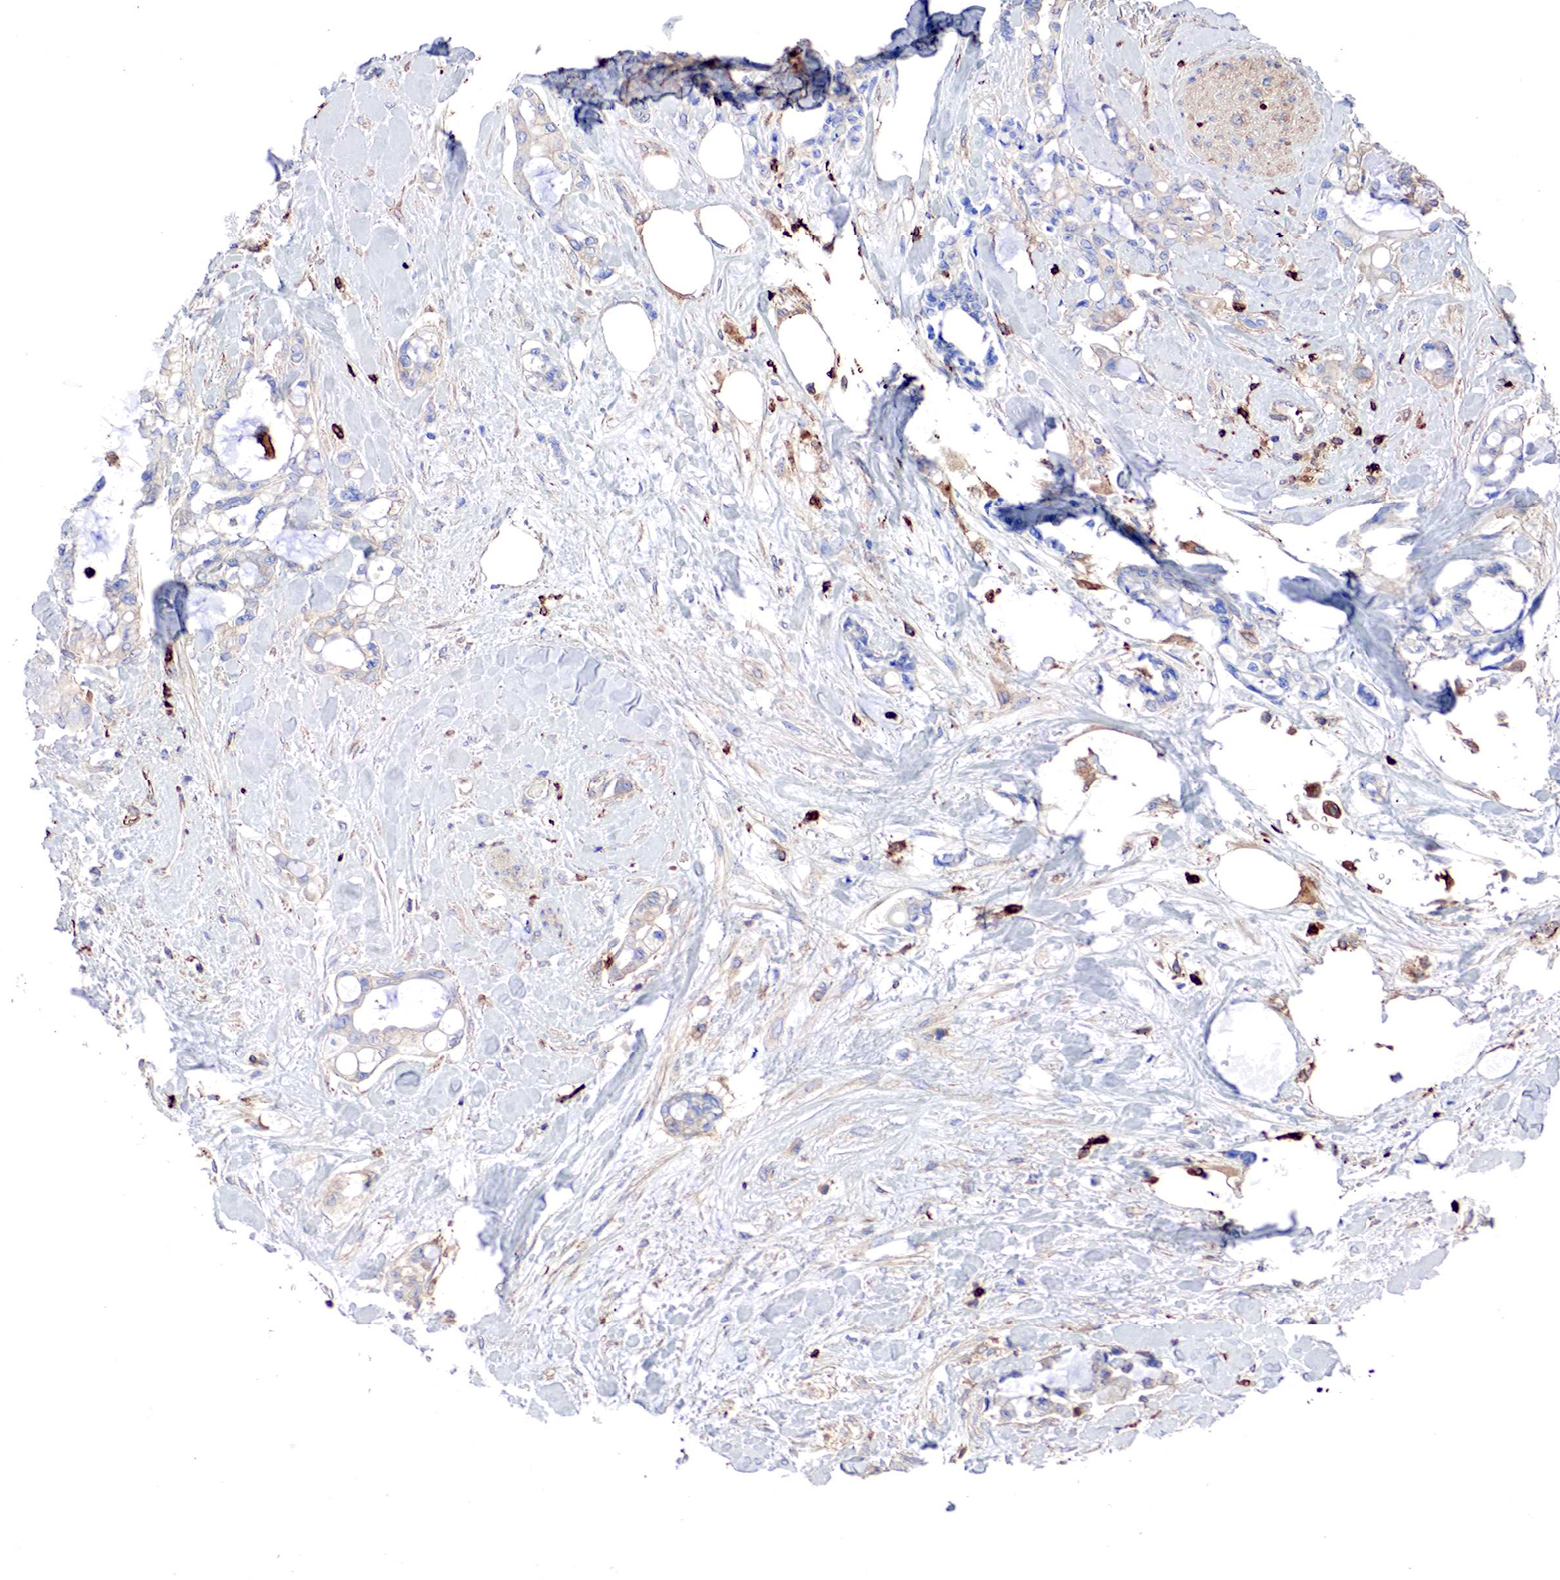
{"staining": {"intensity": "weak", "quantity": "<25%", "location": "cytoplasmic/membranous"}, "tissue": "pancreatic cancer", "cell_type": "Tumor cells", "image_type": "cancer", "snomed": [{"axis": "morphology", "description": "Adenocarcinoma, NOS"}, {"axis": "topography", "description": "Pancreas"}], "caption": "Tumor cells are negative for brown protein staining in pancreatic adenocarcinoma. (DAB (3,3'-diaminobenzidine) immunohistochemistry (IHC) visualized using brightfield microscopy, high magnification).", "gene": "G6PD", "patient": {"sex": "female", "age": 70}}